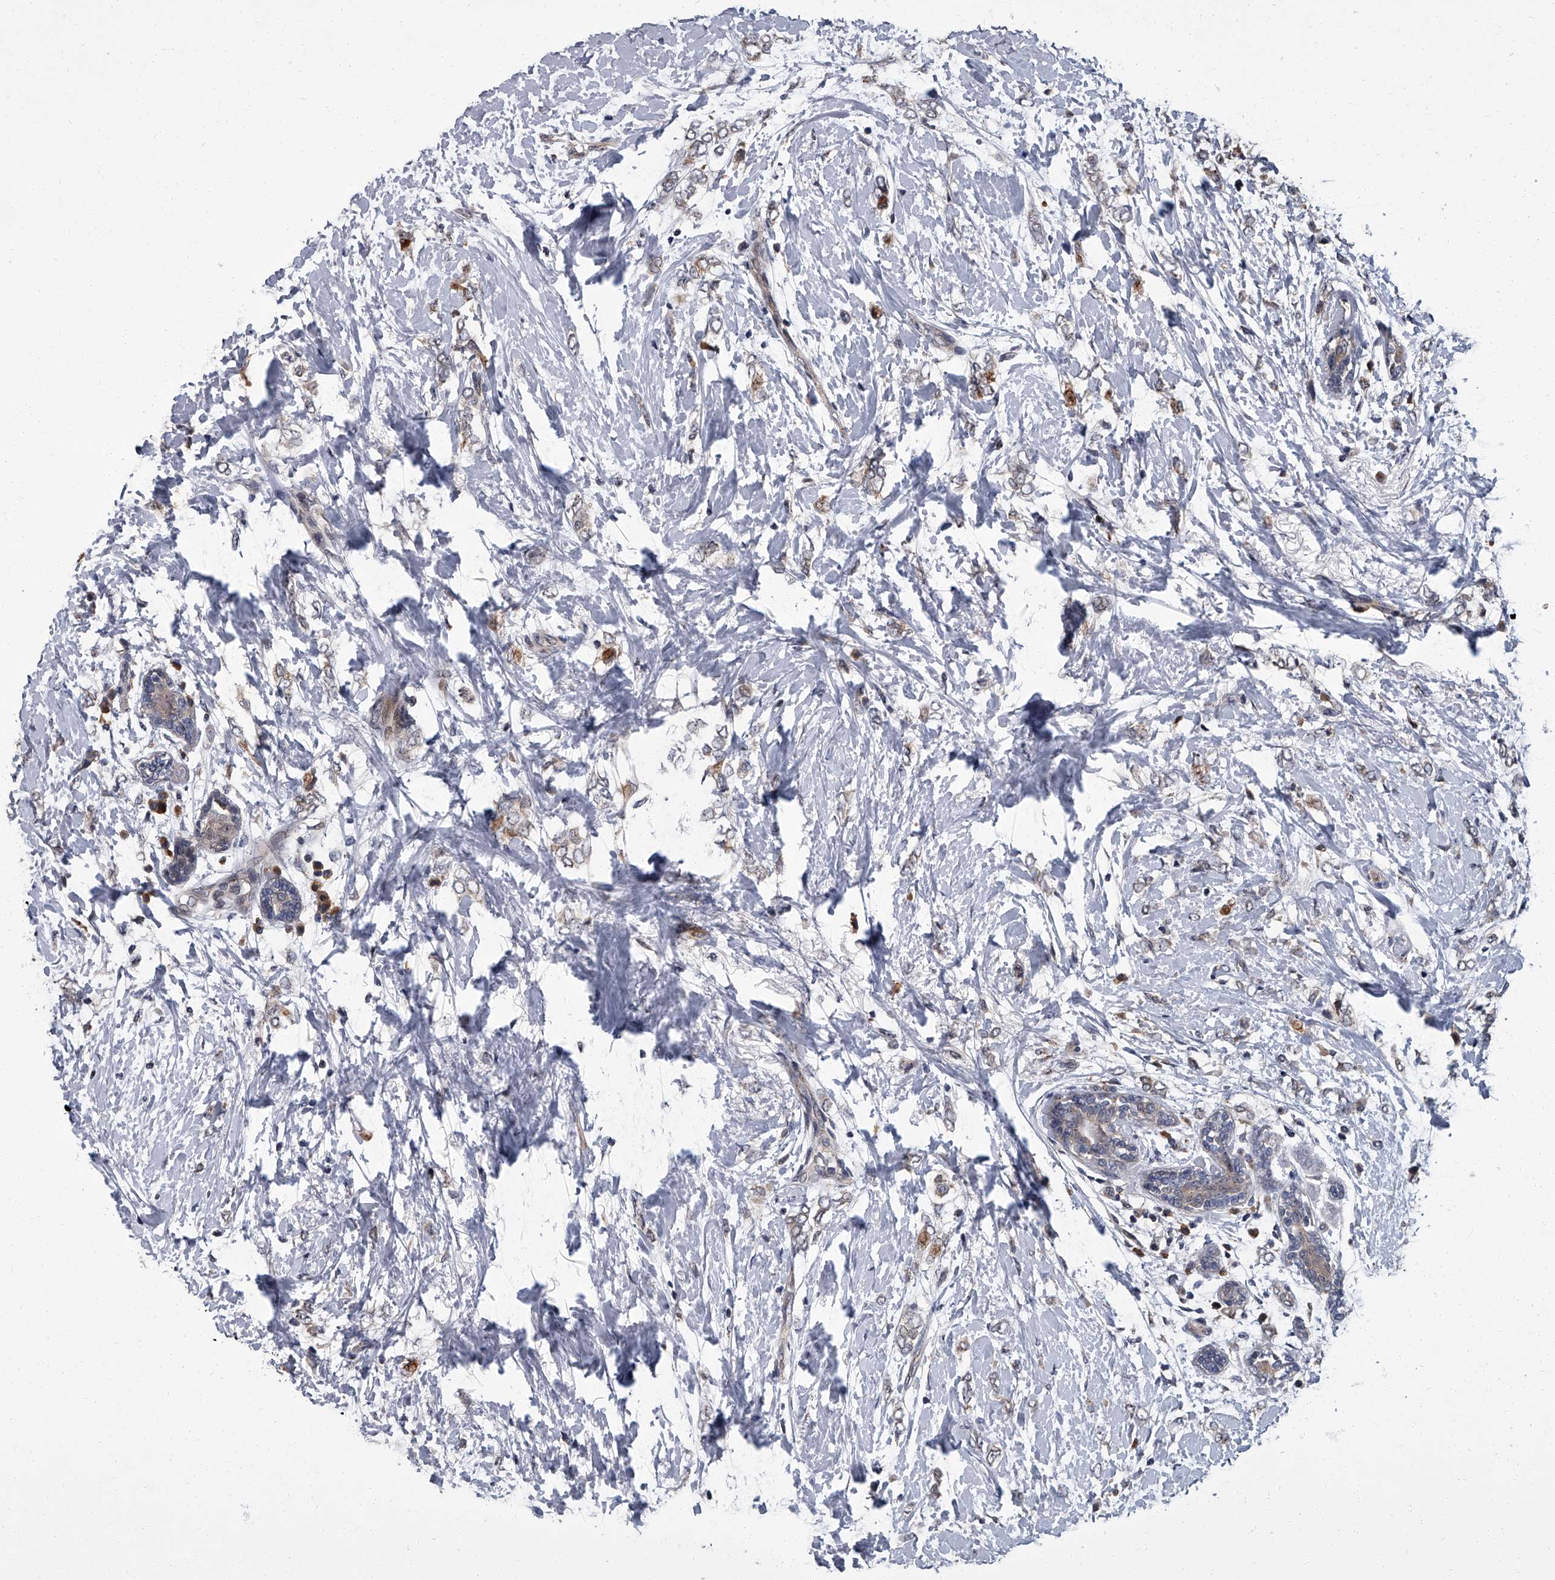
{"staining": {"intensity": "weak", "quantity": "<25%", "location": "nuclear"}, "tissue": "breast cancer", "cell_type": "Tumor cells", "image_type": "cancer", "snomed": [{"axis": "morphology", "description": "Normal tissue, NOS"}, {"axis": "morphology", "description": "Lobular carcinoma"}, {"axis": "topography", "description": "Breast"}], "caption": "A photomicrograph of breast lobular carcinoma stained for a protein demonstrates no brown staining in tumor cells.", "gene": "ZNF274", "patient": {"sex": "female", "age": 47}}